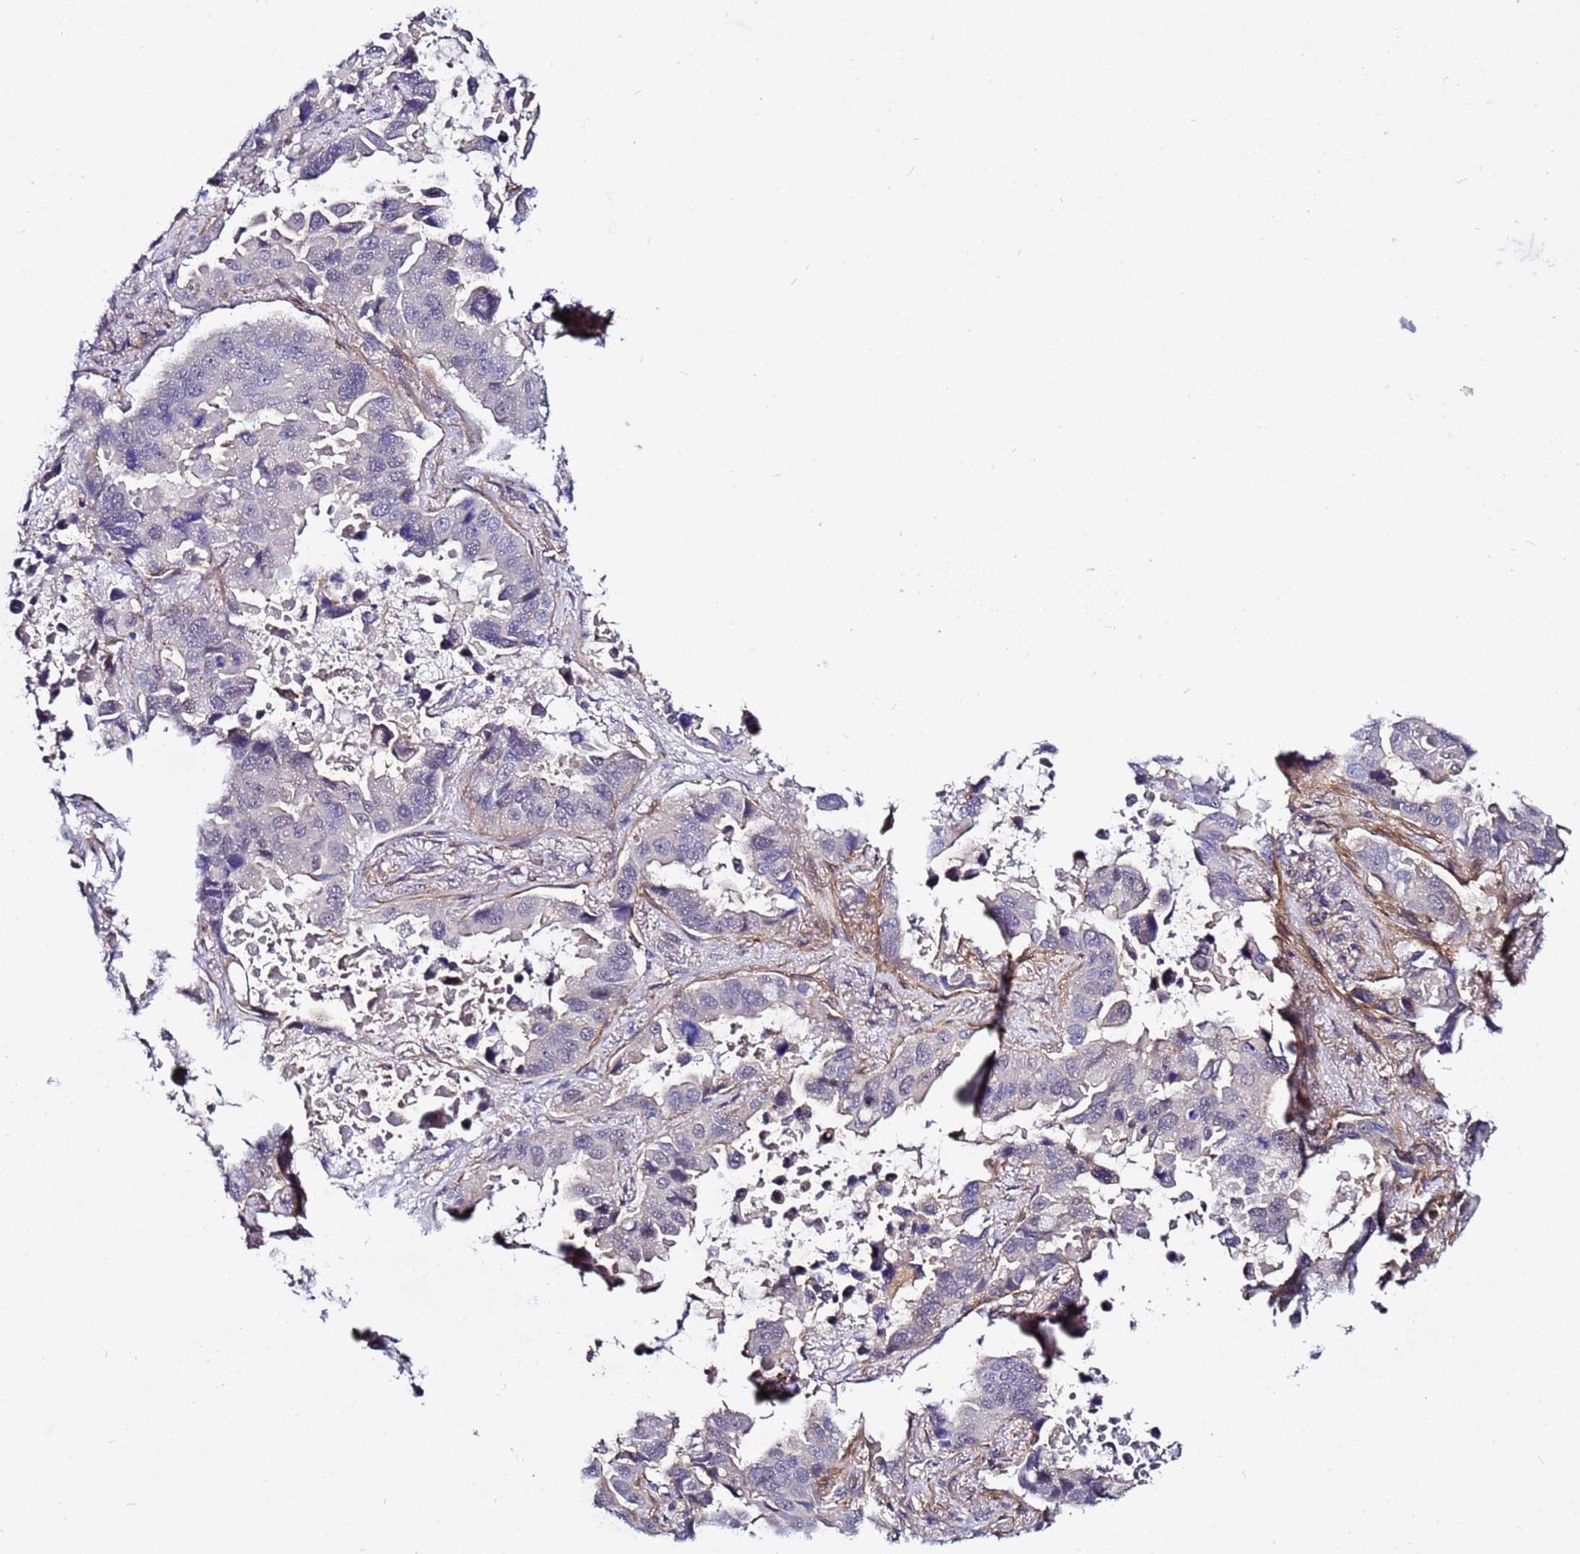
{"staining": {"intensity": "negative", "quantity": "none", "location": "none"}, "tissue": "lung cancer", "cell_type": "Tumor cells", "image_type": "cancer", "snomed": [{"axis": "morphology", "description": "Adenocarcinoma, NOS"}, {"axis": "topography", "description": "Lung"}], "caption": "High magnification brightfield microscopy of lung adenocarcinoma stained with DAB (3,3'-diaminobenzidine) (brown) and counterstained with hematoxylin (blue): tumor cells show no significant expression. (DAB (3,3'-diaminobenzidine) IHC visualized using brightfield microscopy, high magnification).", "gene": "STK38", "patient": {"sex": "male", "age": 64}}